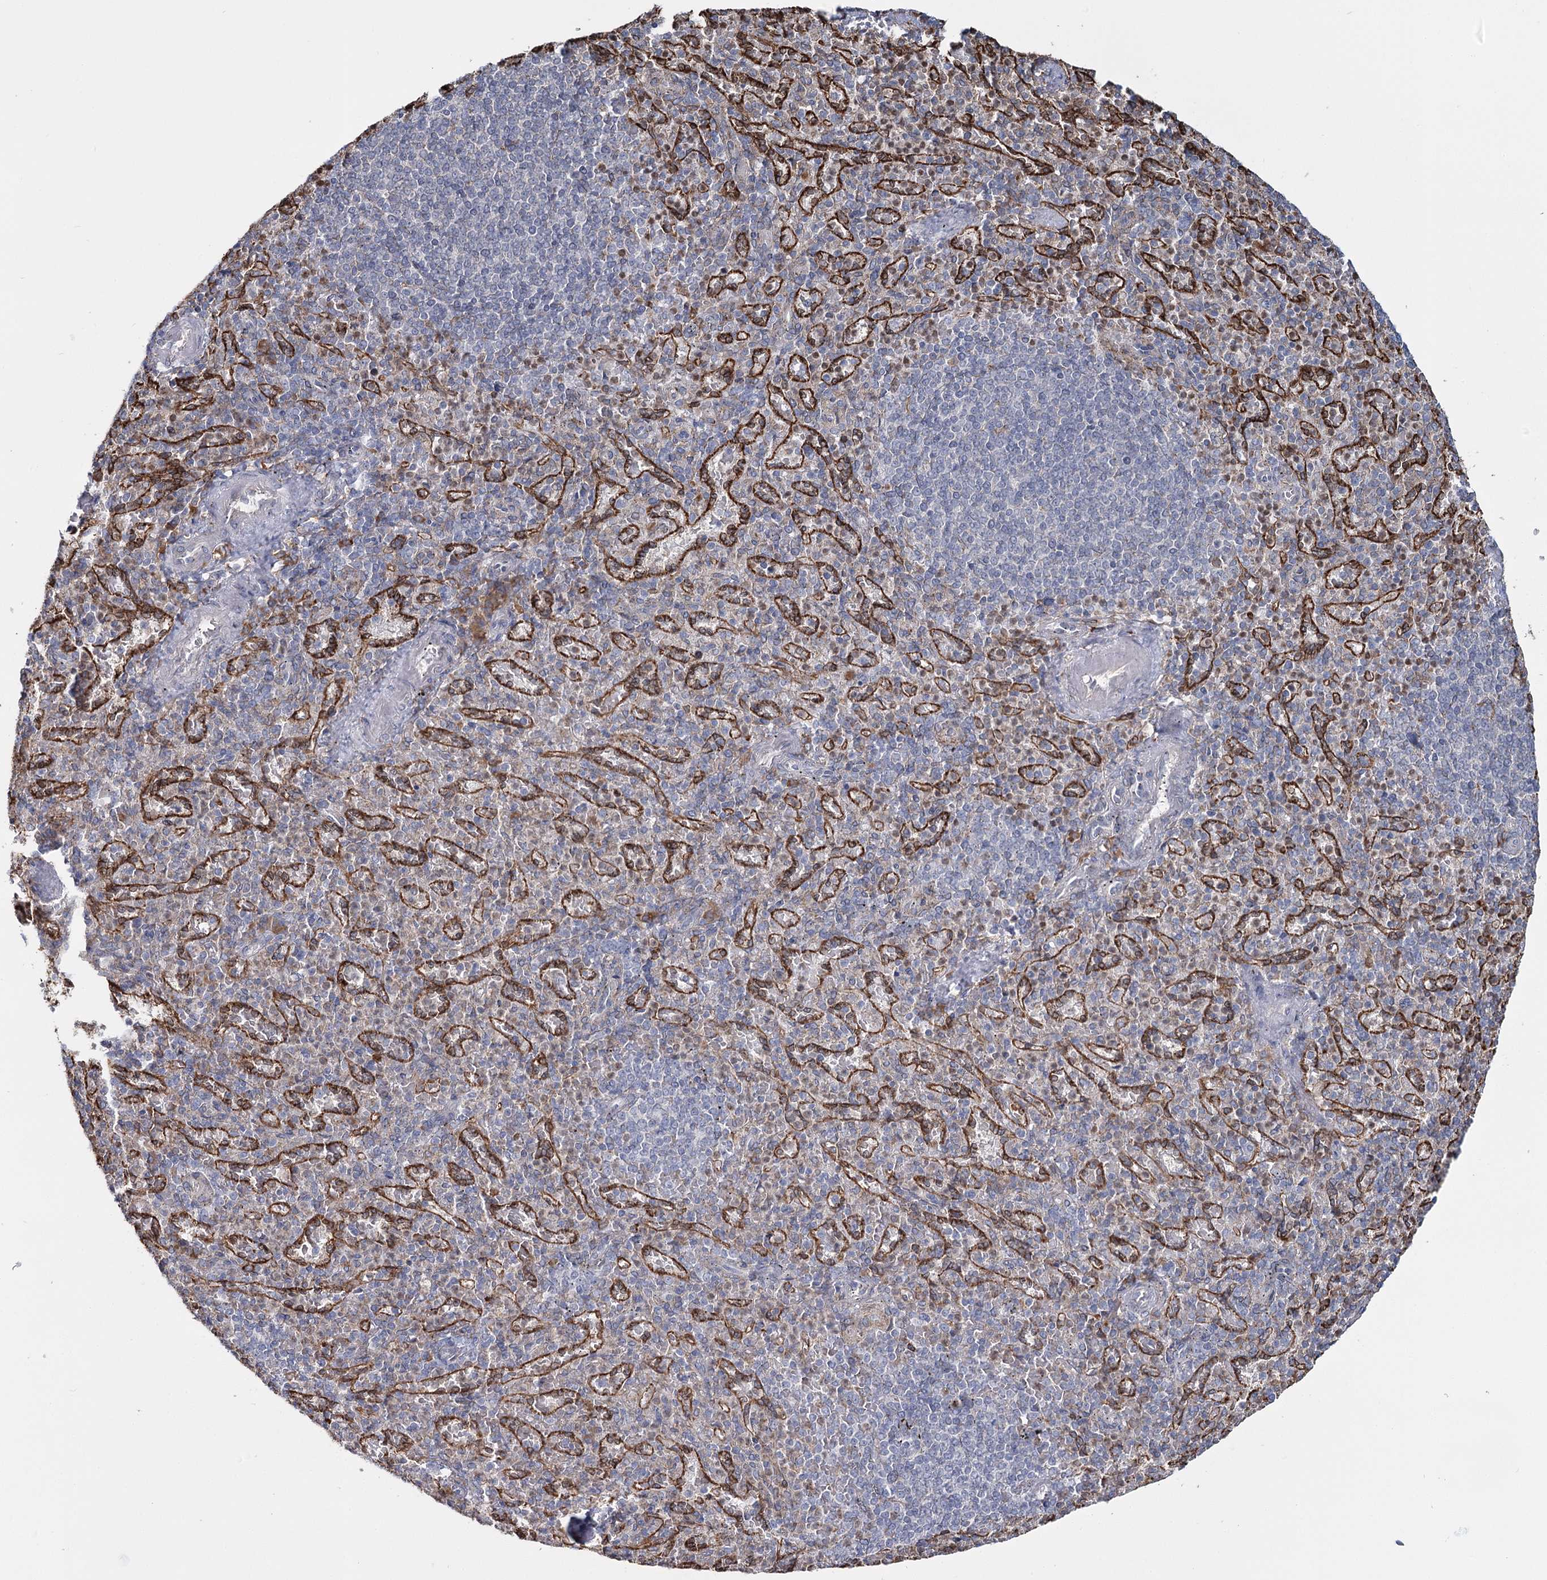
{"staining": {"intensity": "negative", "quantity": "none", "location": "none"}, "tissue": "spleen", "cell_type": "Cells in red pulp", "image_type": "normal", "snomed": [{"axis": "morphology", "description": "Normal tissue, NOS"}, {"axis": "topography", "description": "Spleen"}], "caption": "An IHC micrograph of benign spleen is shown. There is no staining in cells in red pulp of spleen.", "gene": "ZCCHC9", "patient": {"sex": "female", "age": 74}}